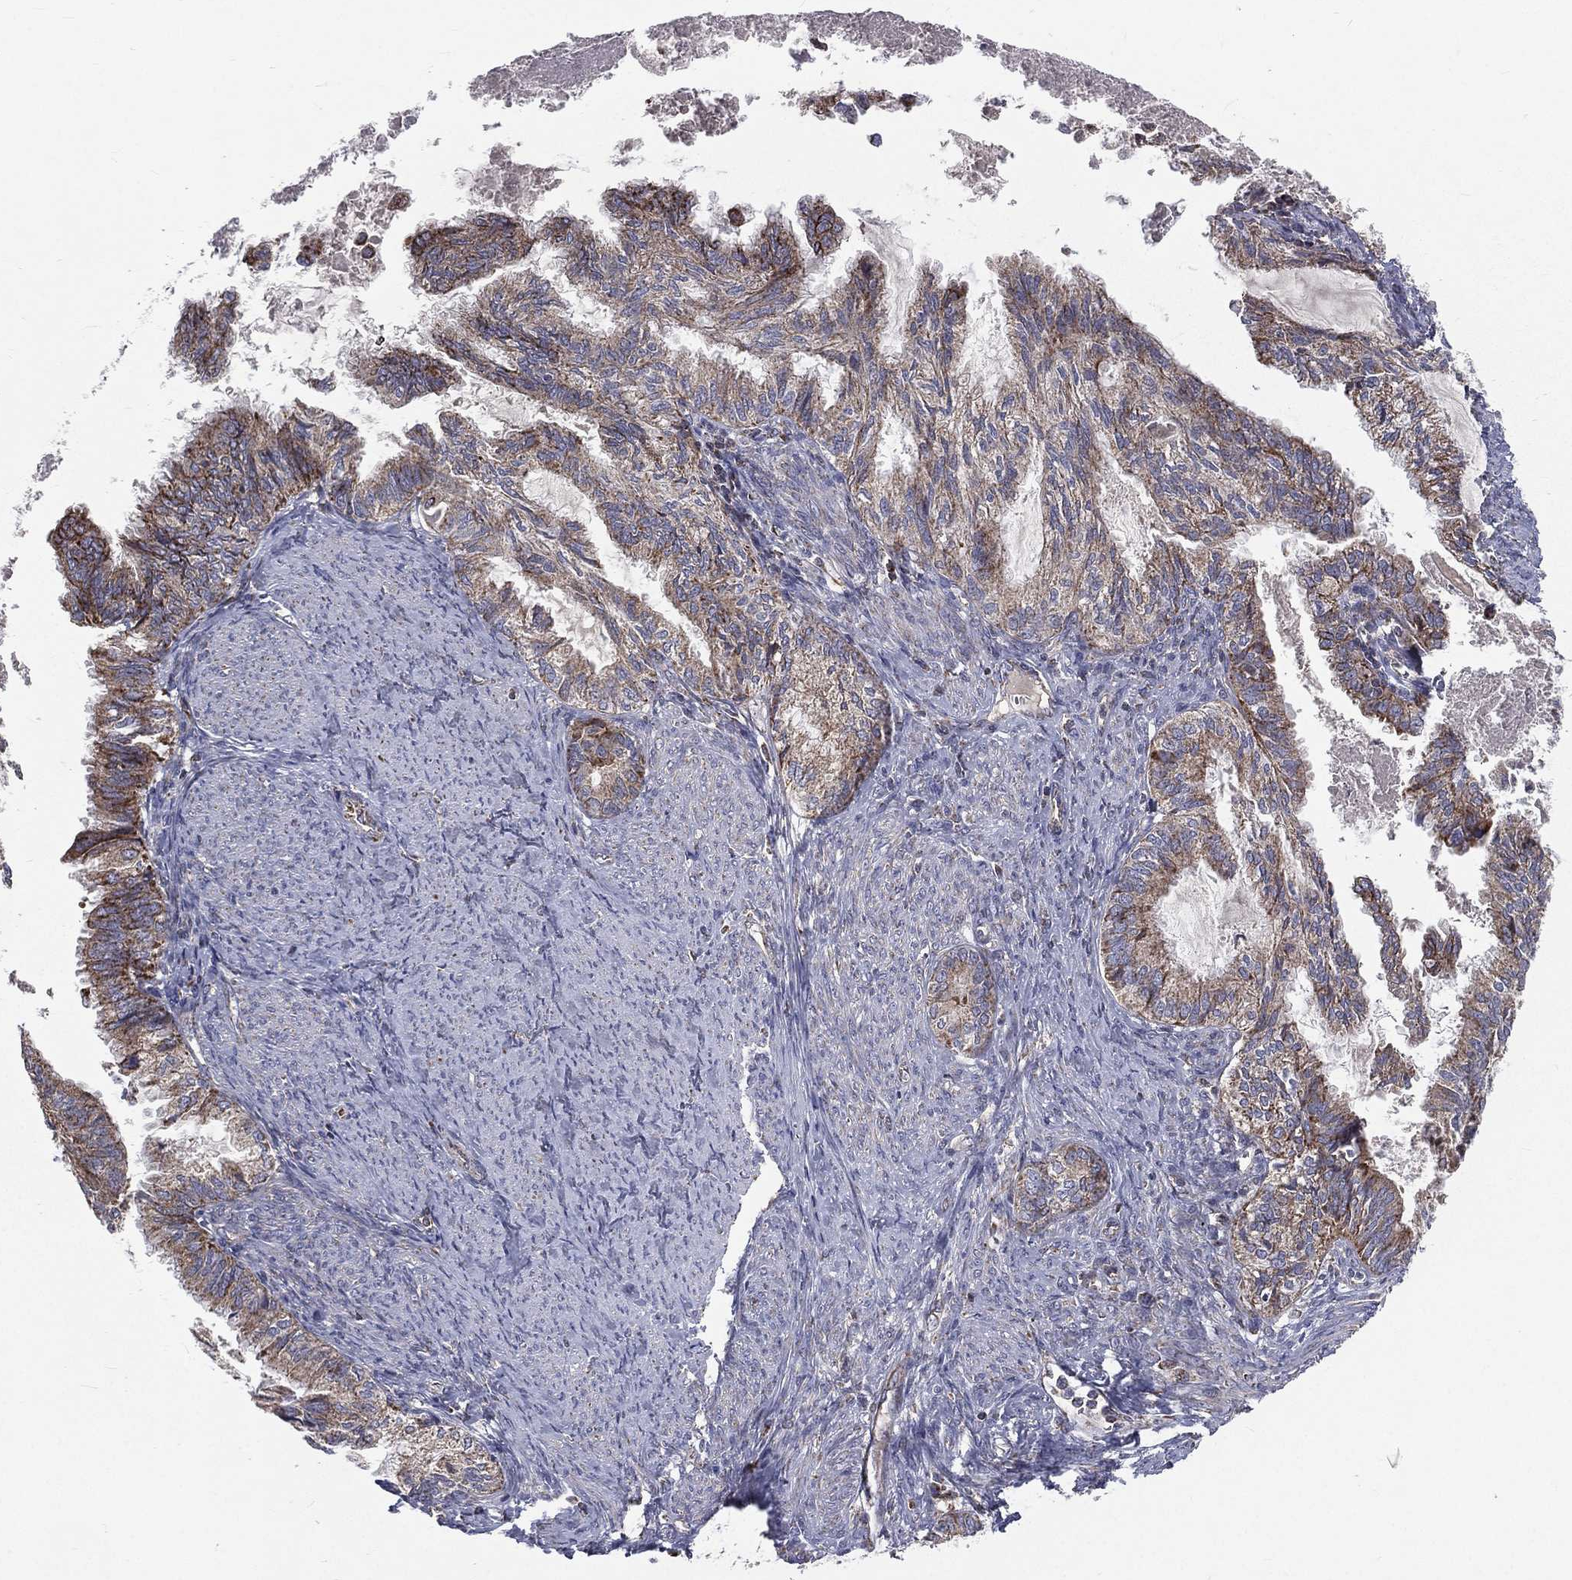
{"staining": {"intensity": "moderate", "quantity": "<25%", "location": "cytoplasmic/membranous"}, "tissue": "endometrial cancer", "cell_type": "Tumor cells", "image_type": "cancer", "snomed": [{"axis": "morphology", "description": "Adenocarcinoma, NOS"}, {"axis": "topography", "description": "Endometrium"}], "caption": "Protein staining of adenocarcinoma (endometrial) tissue demonstrates moderate cytoplasmic/membranous positivity in approximately <25% of tumor cells.", "gene": "GPD1", "patient": {"sex": "female", "age": 86}}